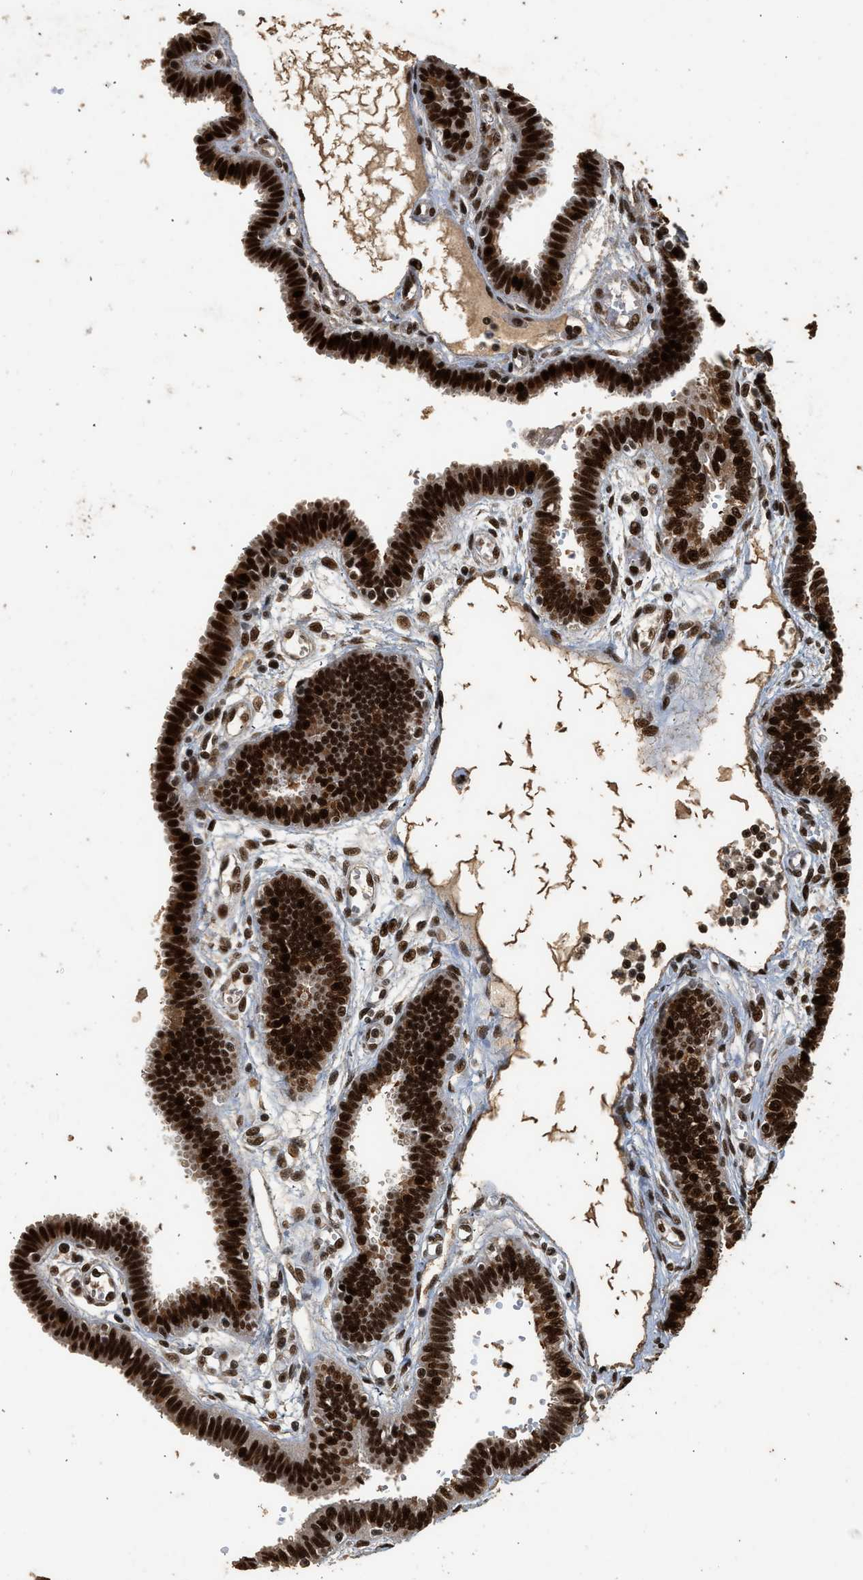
{"staining": {"intensity": "strong", "quantity": ">75%", "location": "nuclear"}, "tissue": "fallopian tube", "cell_type": "Glandular cells", "image_type": "normal", "snomed": [{"axis": "morphology", "description": "Normal tissue, NOS"}, {"axis": "topography", "description": "Fallopian tube"}], "caption": "Immunohistochemistry of benign human fallopian tube reveals high levels of strong nuclear staining in approximately >75% of glandular cells. Immunohistochemistry (ihc) stains the protein in brown and the nuclei are stained blue.", "gene": "PPP4R3B", "patient": {"sex": "female", "age": 32}}